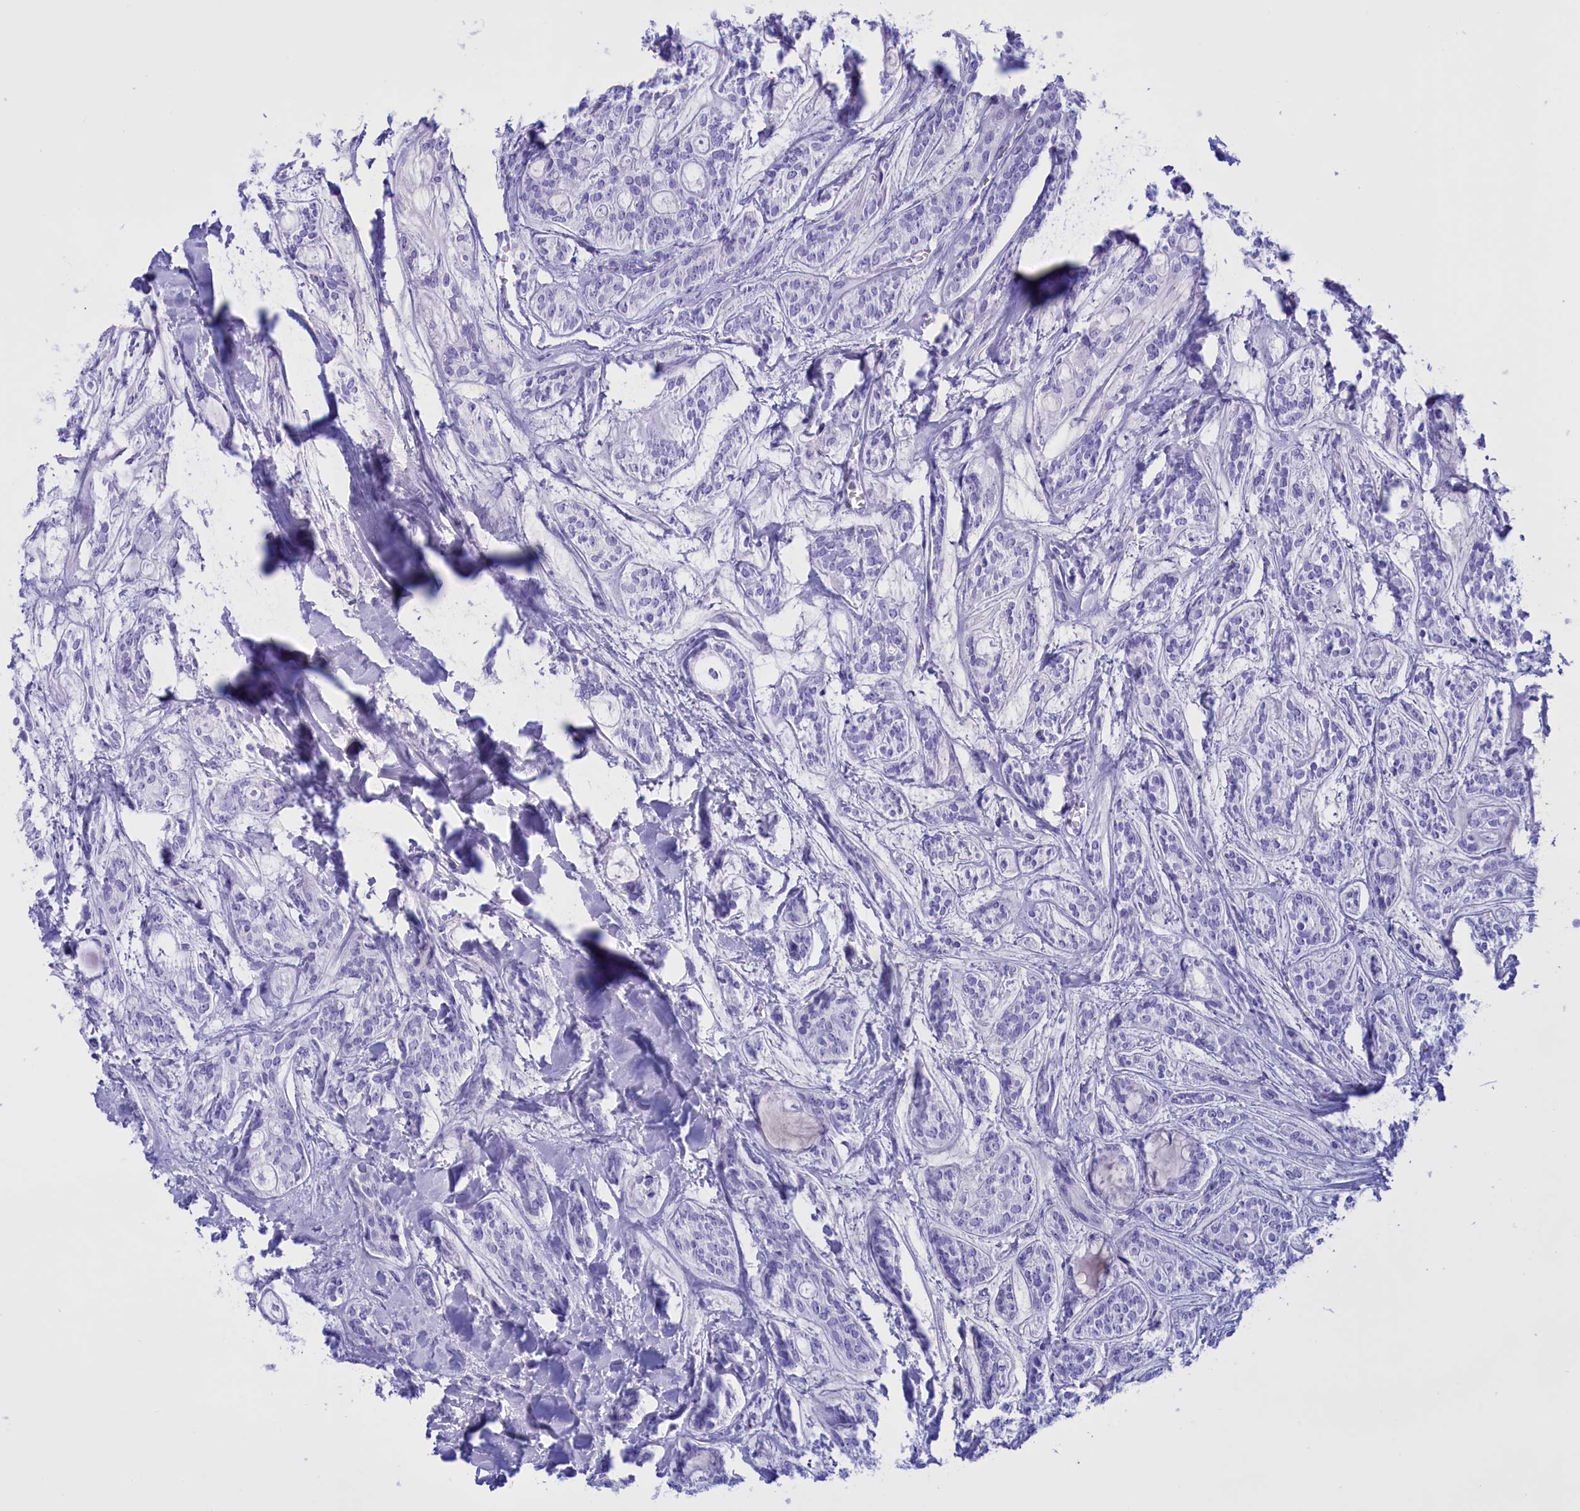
{"staining": {"intensity": "negative", "quantity": "none", "location": "none"}, "tissue": "head and neck cancer", "cell_type": "Tumor cells", "image_type": "cancer", "snomed": [{"axis": "morphology", "description": "Adenocarcinoma, NOS"}, {"axis": "topography", "description": "Head-Neck"}], "caption": "Human head and neck cancer (adenocarcinoma) stained for a protein using immunohistochemistry (IHC) reveals no positivity in tumor cells.", "gene": "BRI3", "patient": {"sex": "male", "age": 66}}